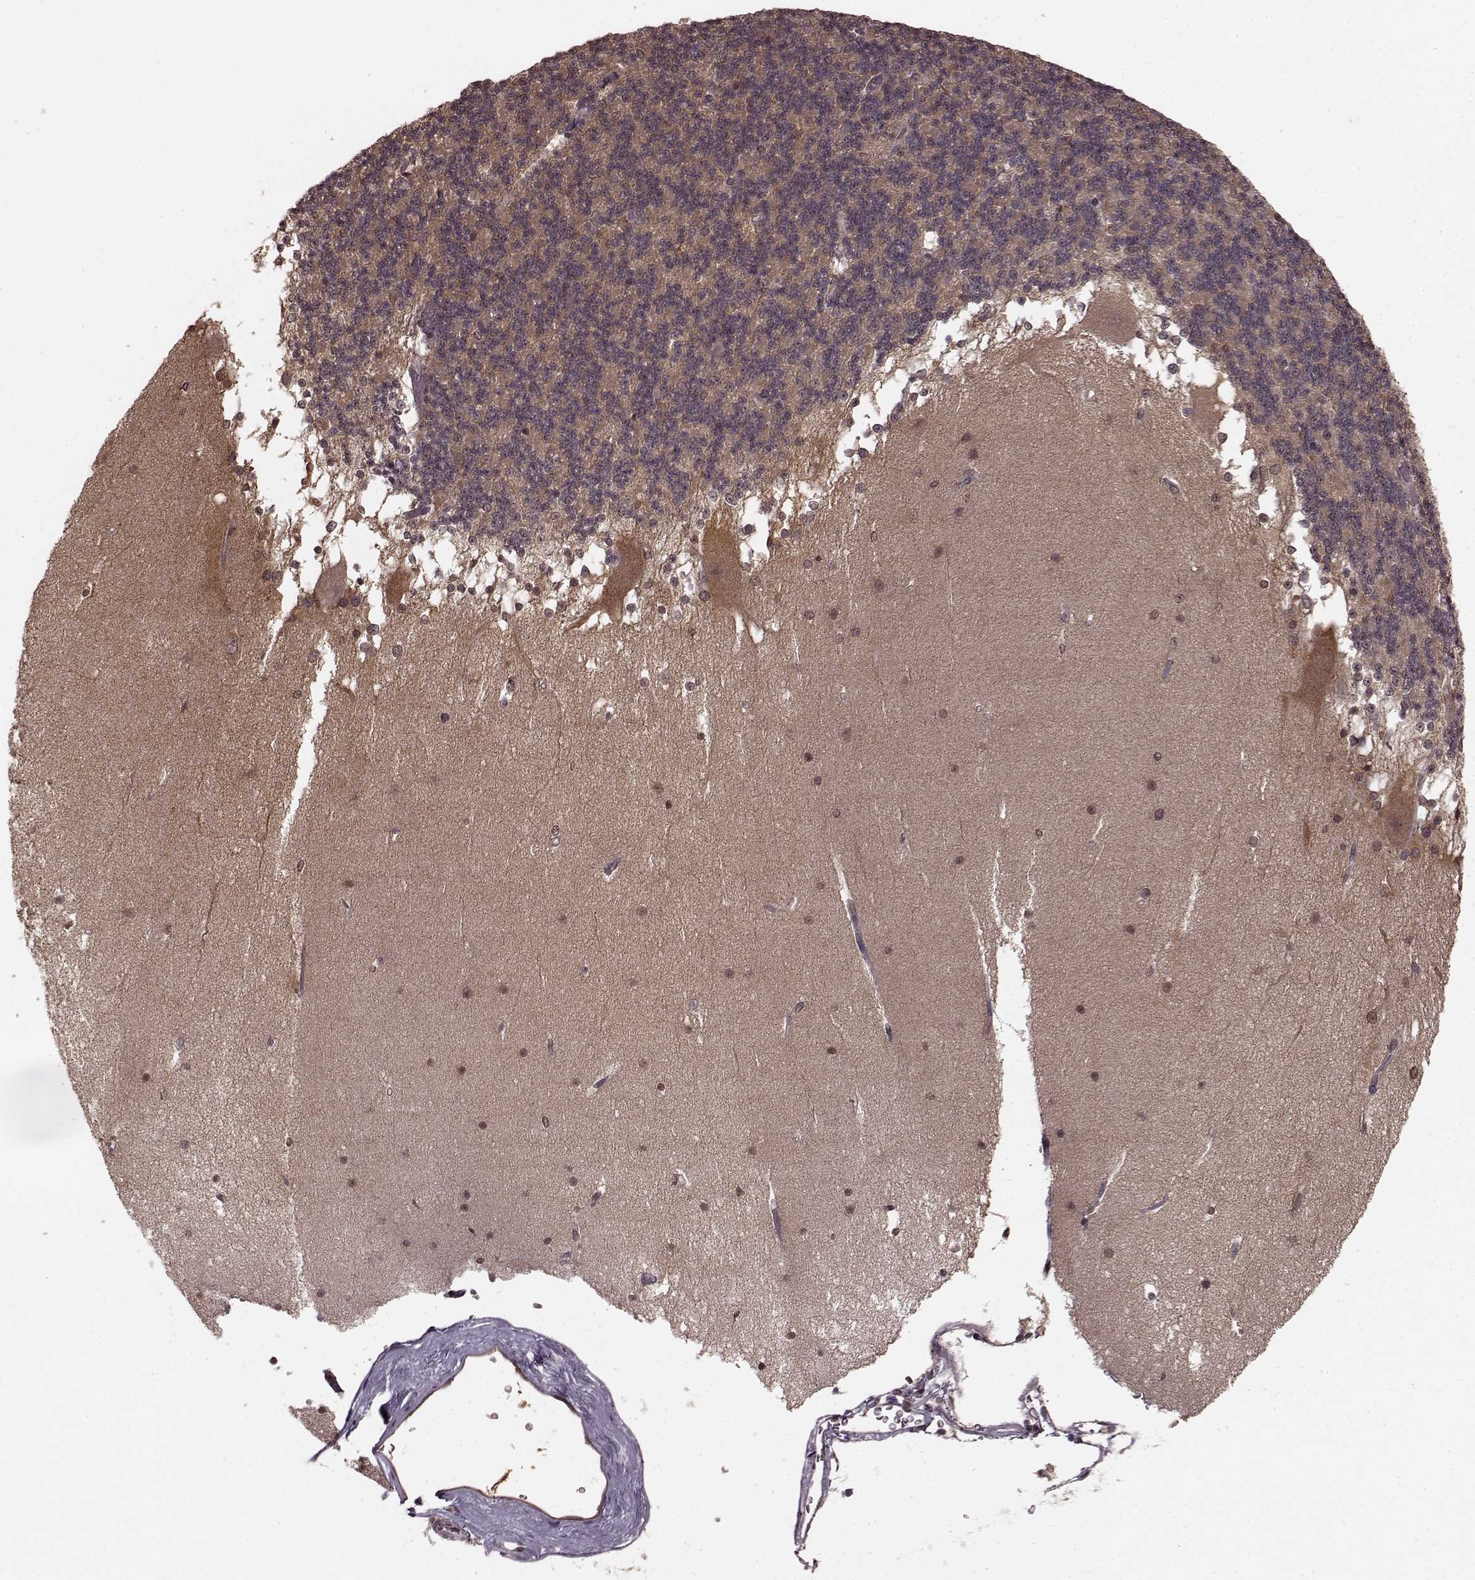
{"staining": {"intensity": "weak", "quantity": "25%-75%", "location": "cytoplasmic/membranous"}, "tissue": "cerebellum", "cell_type": "Cells in granular layer", "image_type": "normal", "snomed": [{"axis": "morphology", "description": "Normal tissue, NOS"}, {"axis": "topography", "description": "Cerebellum"}], "caption": "Cerebellum stained with DAB (3,3'-diaminobenzidine) IHC exhibits low levels of weak cytoplasmic/membranous staining in about 25%-75% of cells in granular layer.", "gene": "GSS", "patient": {"sex": "female", "age": 19}}